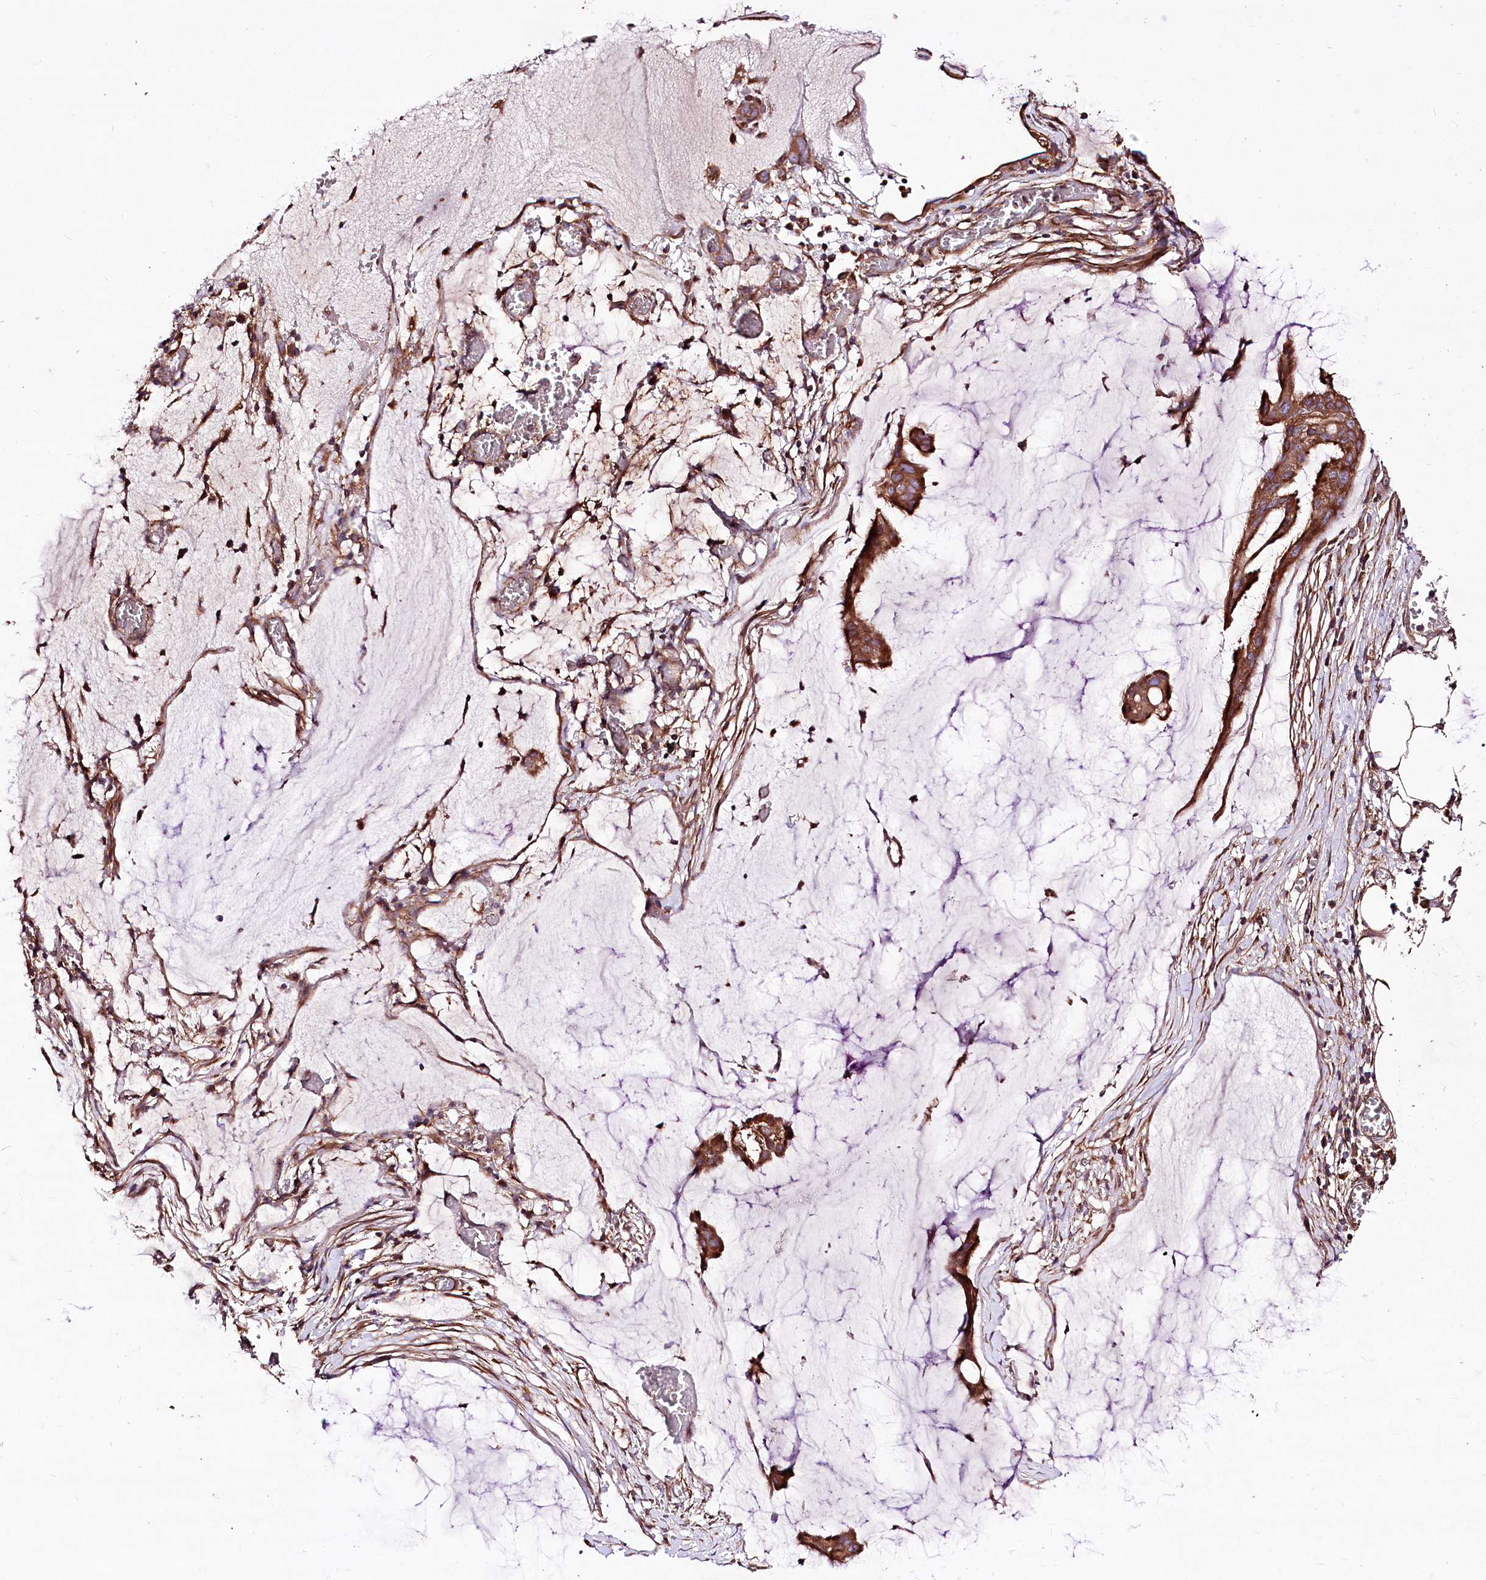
{"staining": {"intensity": "strong", "quantity": ">75%", "location": "cytoplasmic/membranous"}, "tissue": "ovarian cancer", "cell_type": "Tumor cells", "image_type": "cancer", "snomed": [{"axis": "morphology", "description": "Cystadenocarcinoma, mucinous, NOS"}, {"axis": "topography", "description": "Ovary"}], "caption": "Tumor cells show high levels of strong cytoplasmic/membranous staining in approximately >75% of cells in human ovarian mucinous cystadenocarcinoma. The protein is shown in brown color, while the nuclei are stained blue.", "gene": "WWC1", "patient": {"sex": "female", "age": 73}}